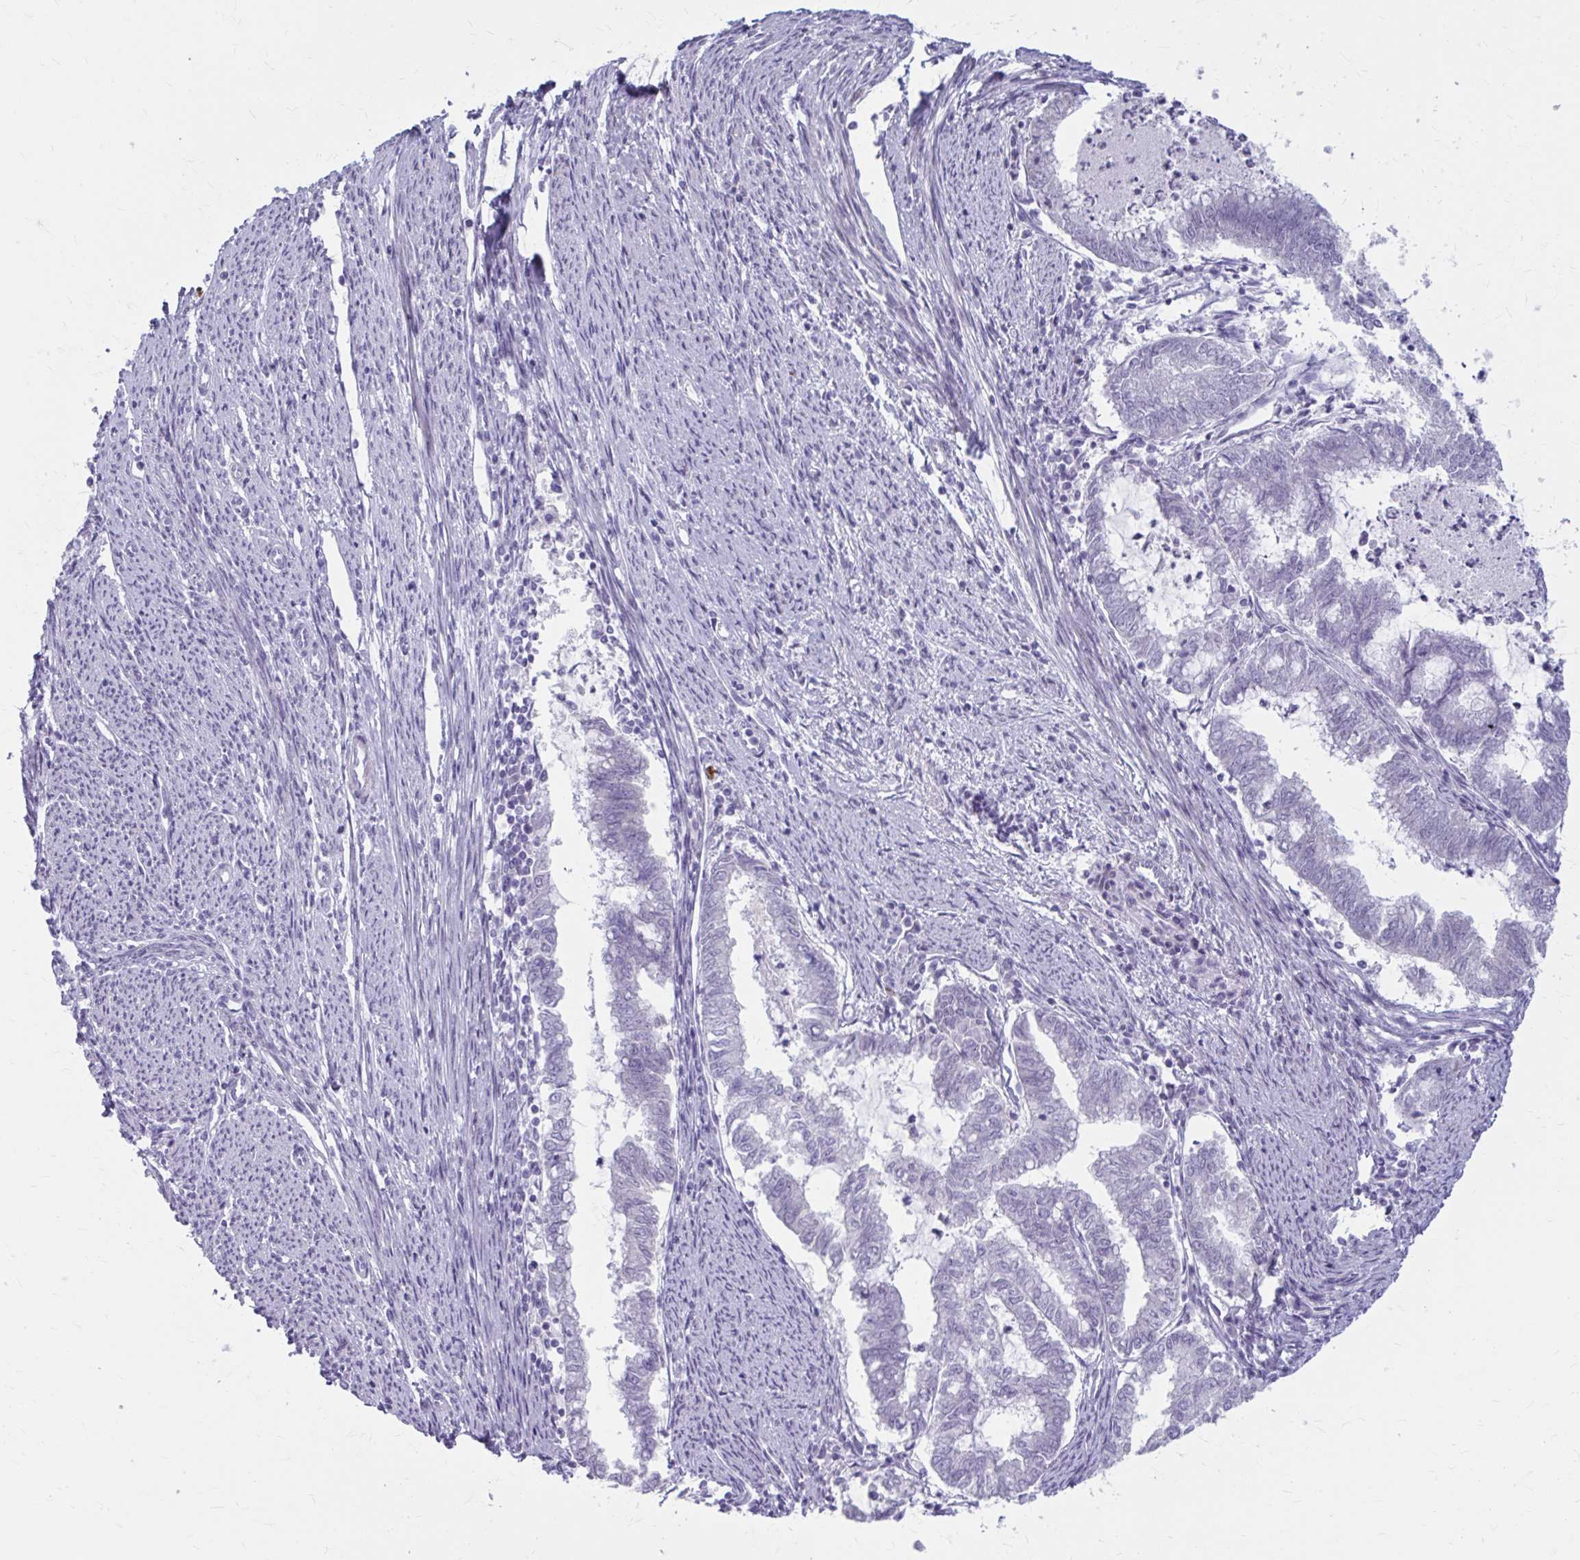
{"staining": {"intensity": "negative", "quantity": "none", "location": "none"}, "tissue": "endometrial cancer", "cell_type": "Tumor cells", "image_type": "cancer", "snomed": [{"axis": "morphology", "description": "Adenocarcinoma, NOS"}, {"axis": "topography", "description": "Endometrium"}], "caption": "A high-resolution image shows IHC staining of endometrial cancer (adenocarcinoma), which displays no significant staining in tumor cells.", "gene": "MSMO1", "patient": {"sex": "female", "age": 79}}